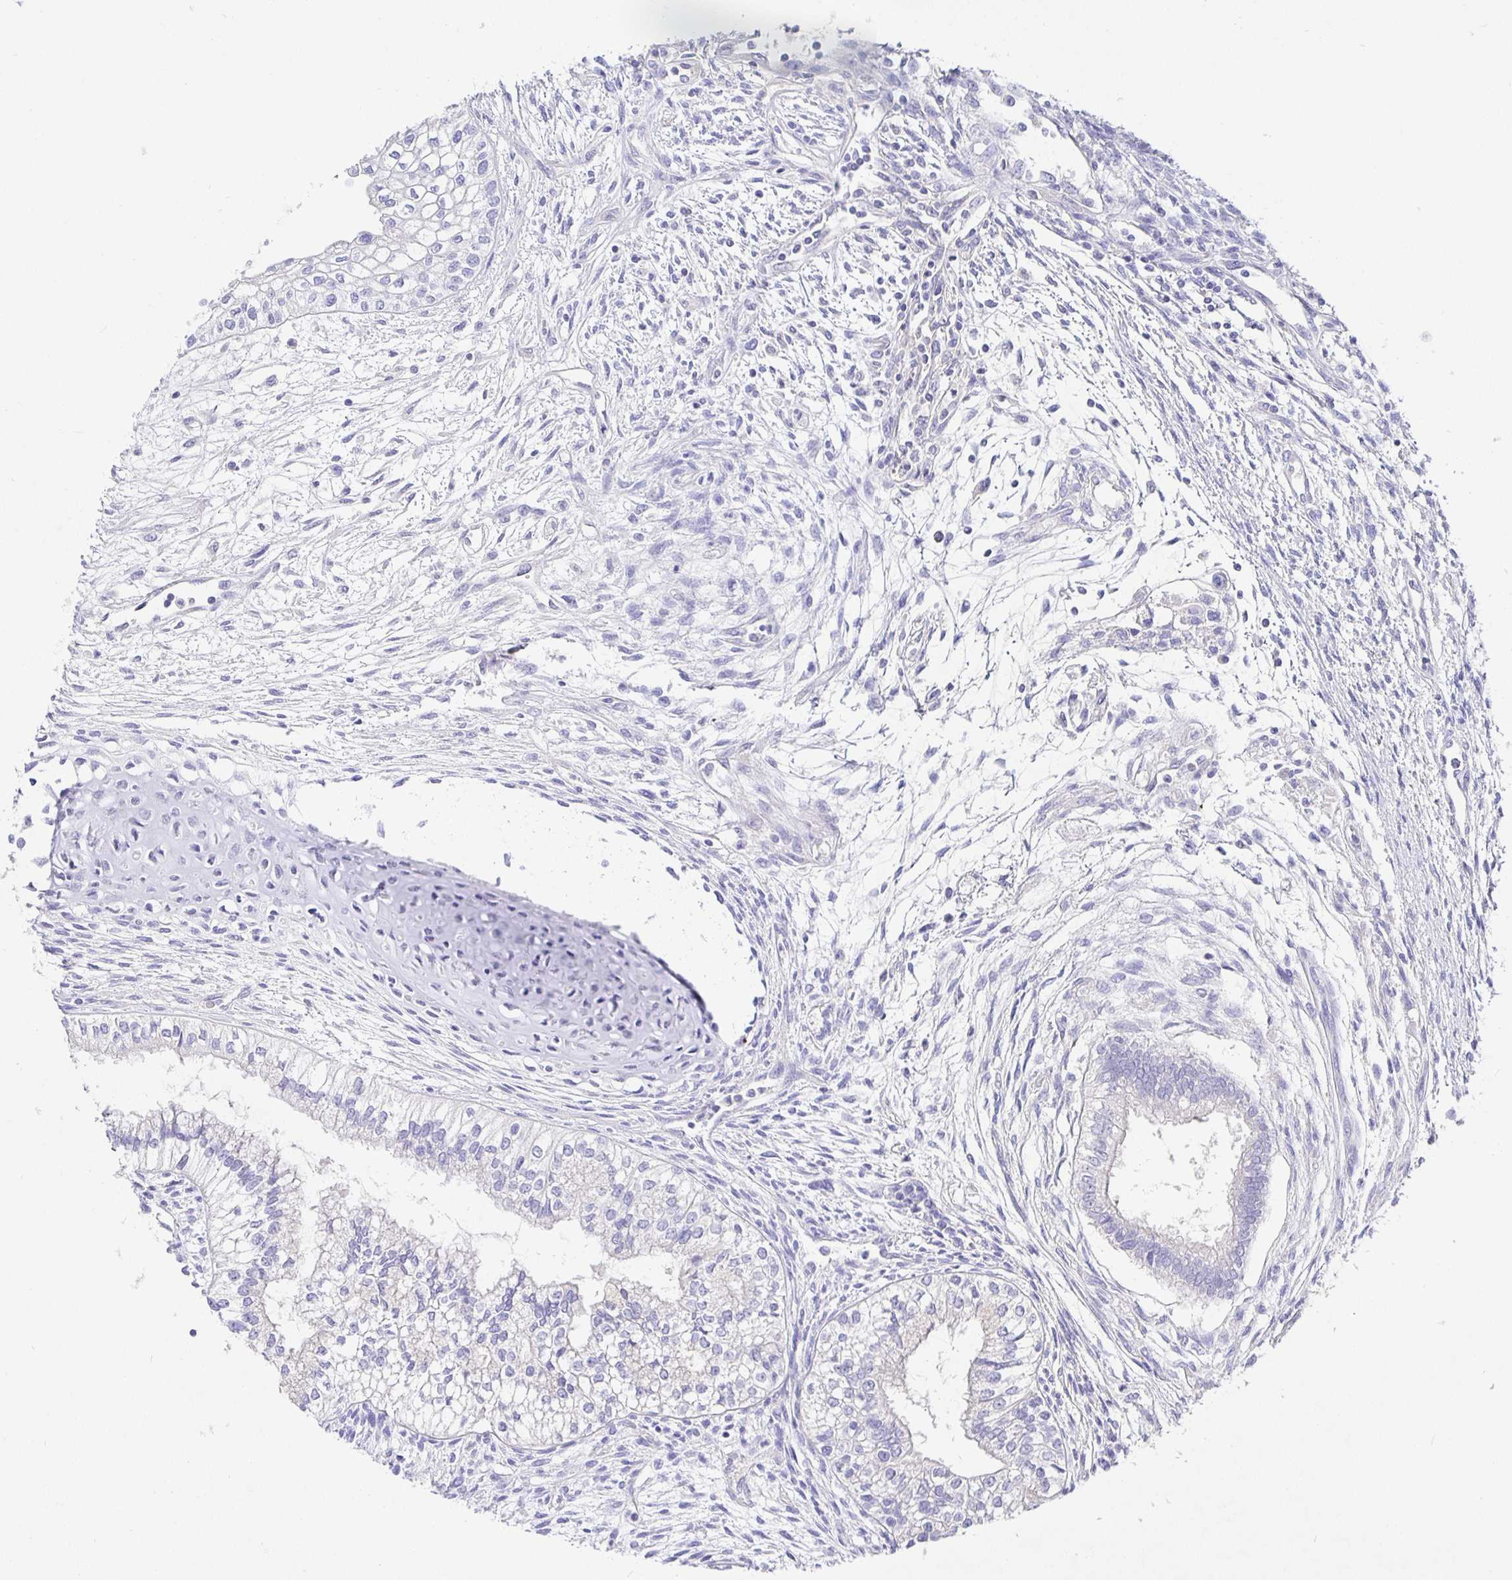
{"staining": {"intensity": "negative", "quantity": "none", "location": "none"}, "tissue": "testis cancer", "cell_type": "Tumor cells", "image_type": "cancer", "snomed": [{"axis": "morphology", "description": "Carcinoma, Embryonal, NOS"}, {"axis": "topography", "description": "Testis"}], "caption": "Testis cancer (embryonal carcinoma) was stained to show a protein in brown. There is no significant positivity in tumor cells.", "gene": "TPTE", "patient": {"sex": "male", "age": 37}}